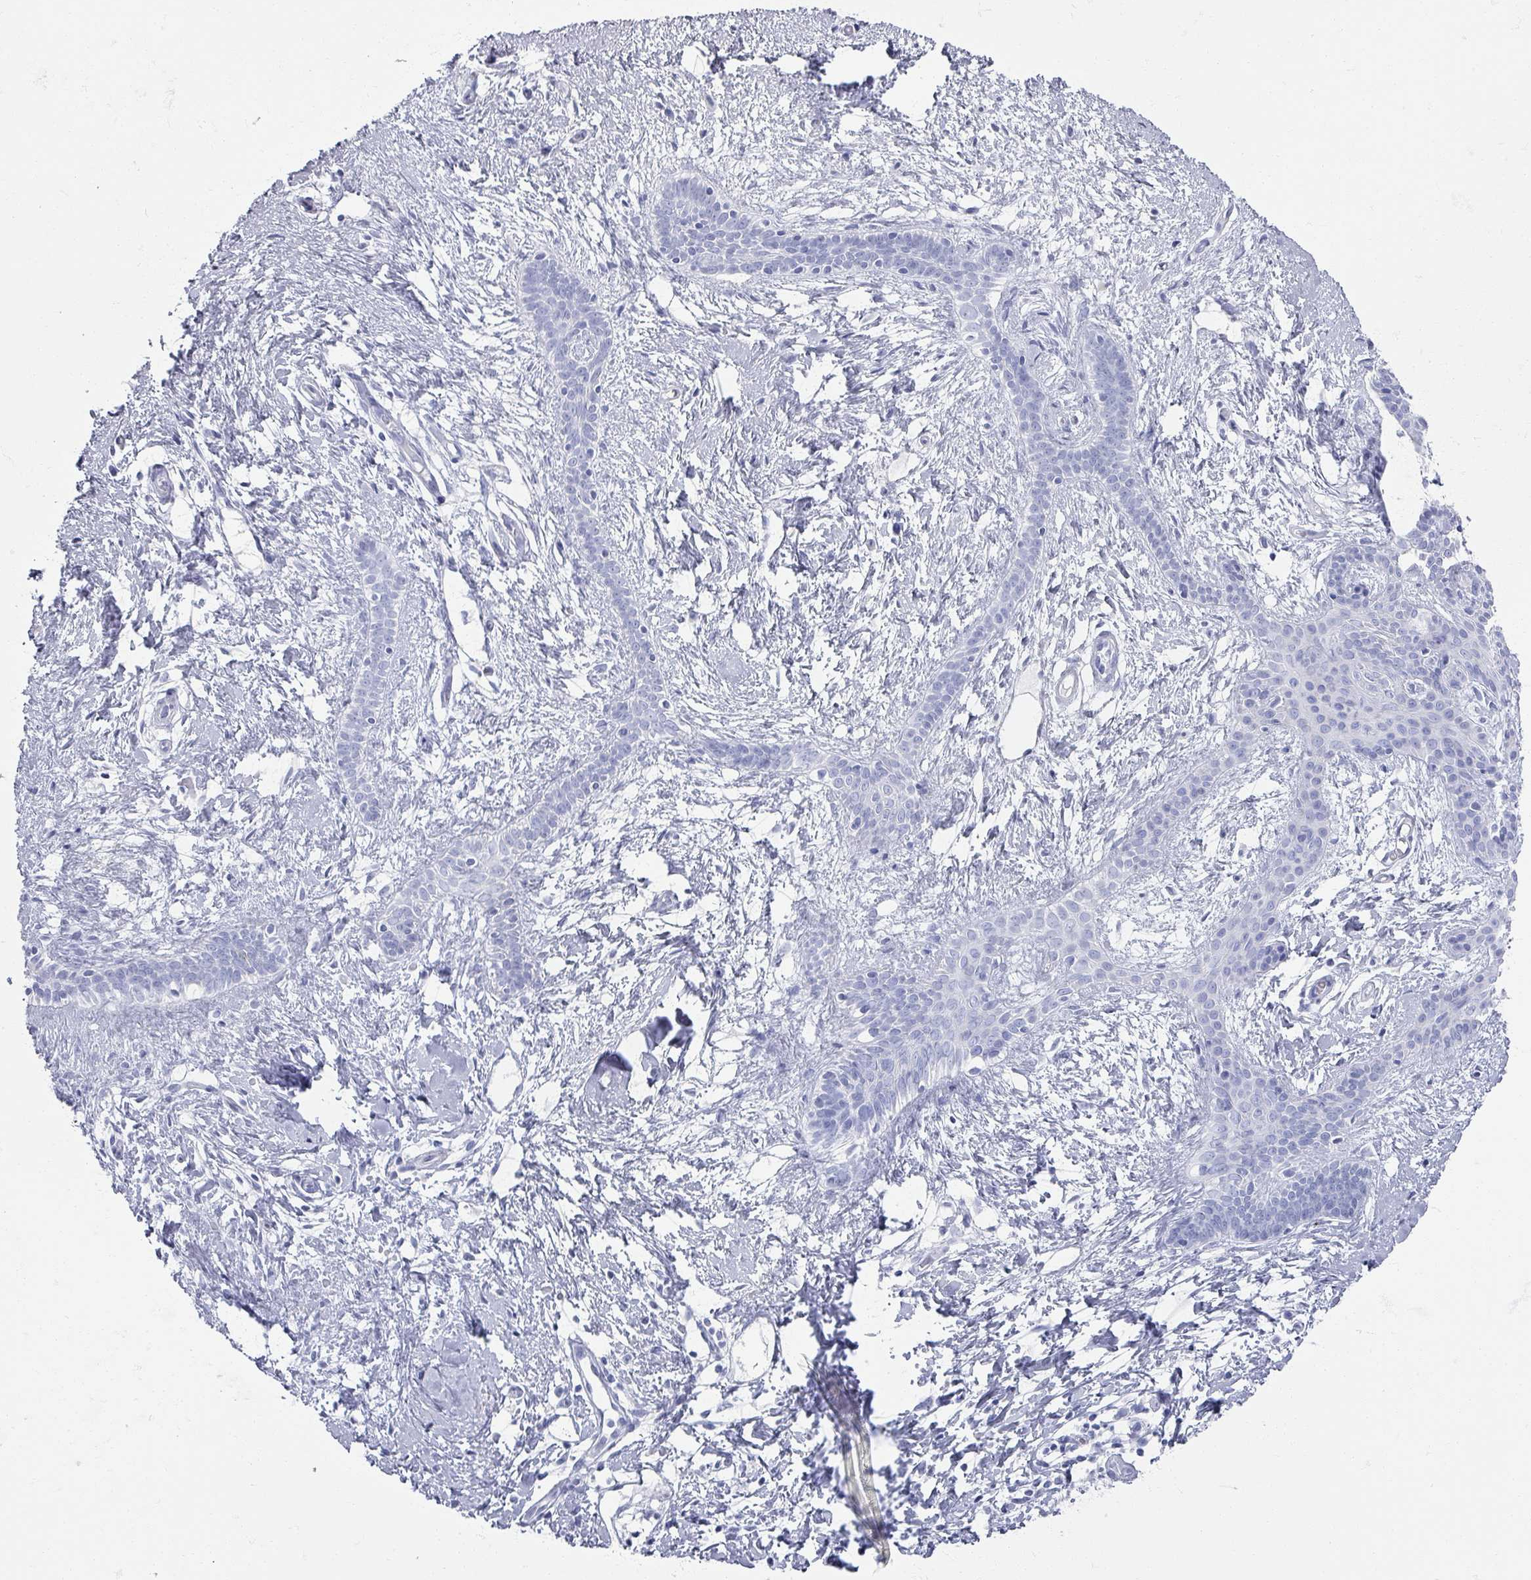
{"staining": {"intensity": "negative", "quantity": "none", "location": "none"}, "tissue": "skin cancer", "cell_type": "Tumor cells", "image_type": "cancer", "snomed": [{"axis": "morphology", "description": "Basal cell carcinoma"}, {"axis": "topography", "description": "Skin"}], "caption": "Tumor cells show no significant staining in basal cell carcinoma (skin).", "gene": "OMG", "patient": {"sex": "male", "age": 78}}